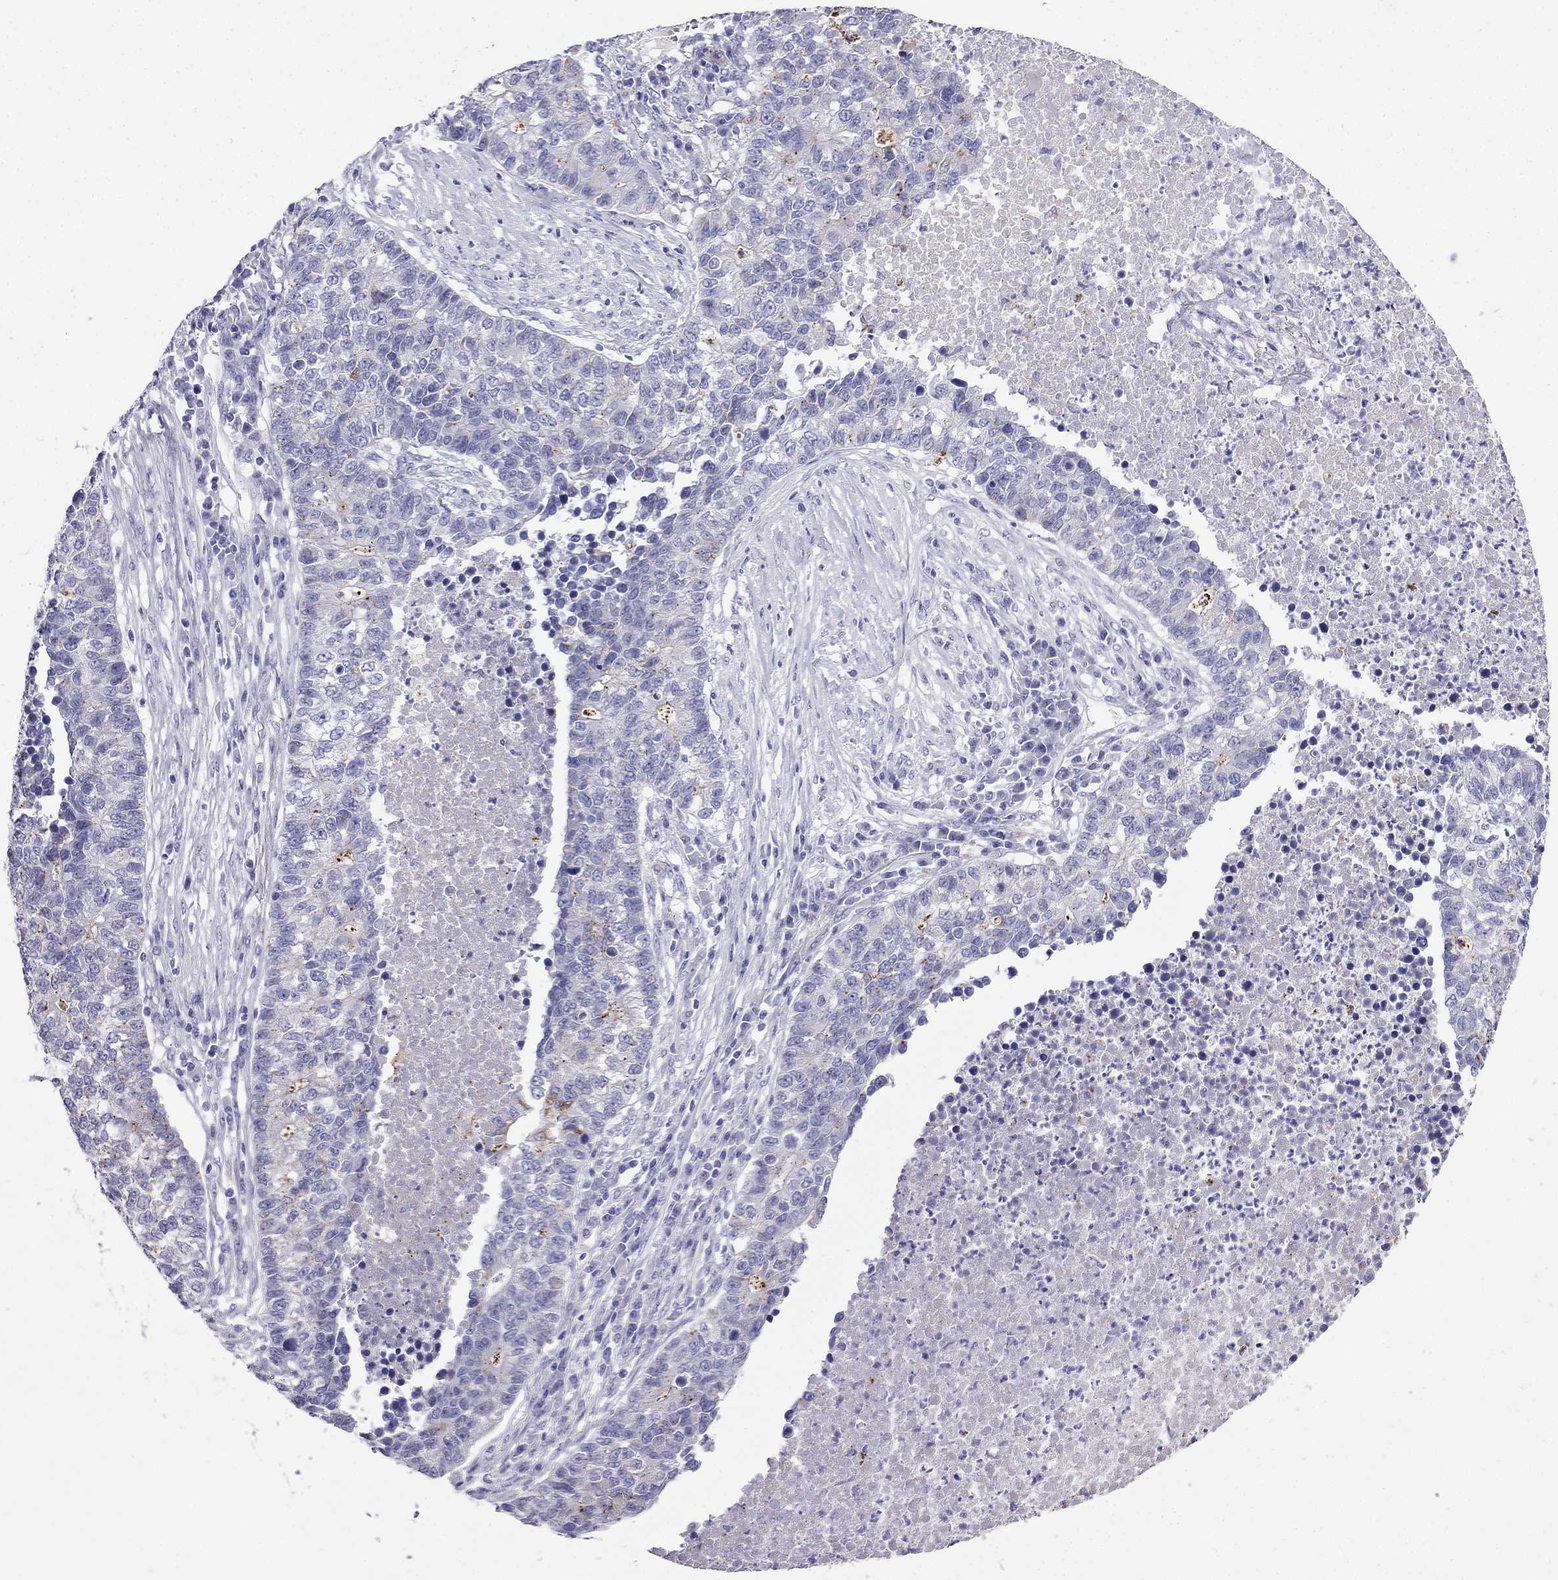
{"staining": {"intensity": "negative", "quantity": "none", "location": "none"}, "tissue": "lung cancer", "cell_type": "Tumor cells", "image_type": "cancer", "snomed": [{"axis": "morphology", "description": "Adenocarcinoma, NOS"}, {"axis": "topography", "description": "Lung"}], "caption": "Protein analysis of adenocarcinoma (lung) reveals no significant expression in tumor cells. (Immunohistochemistry, brightfield microscopy, high magnification).", "gene": "PTH", "patient": {"sex": "male", "age": 57}}